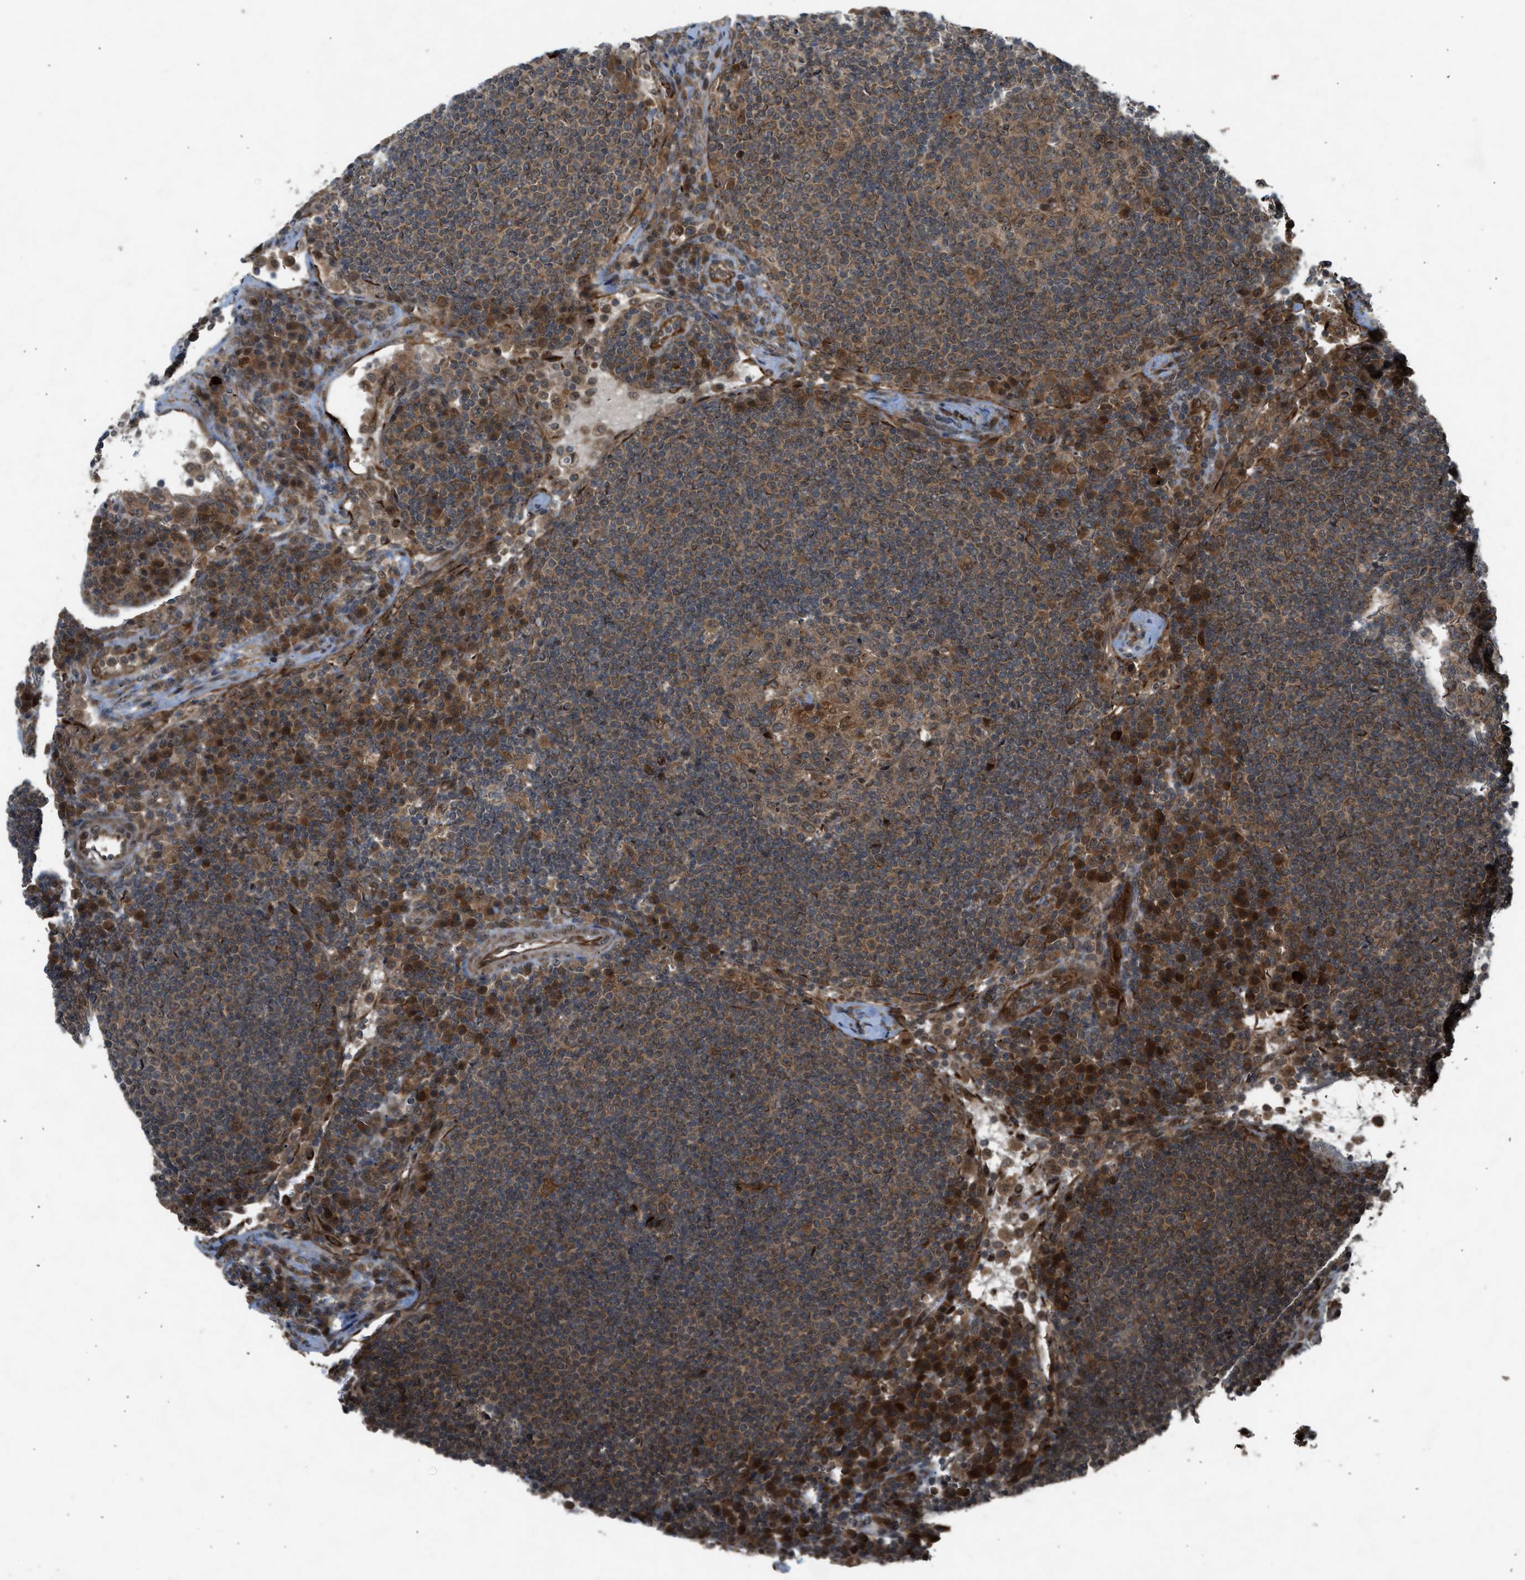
{"staining": {"intensity": "moderate", "quantity": ">75%", "location": "cytoplasmic/membranous"}, "tissue": "lymph node", "cell_type": "Germinal center cells", "image_type": "normal", "snomed": [{"axis": "morphology", "description": "Normal tissue, NOS"}, {"axis": "topography", "description": "Lymph node"}], "caption": "Germinal center cells reveal medium levels of moderate cytoplasmic/membranous positivity in about >75% of cells in normal human lymph node. Nuclei are stained in blue.", "gene": "TXNL1", "patient": {"sex": "female", "age": 53}}